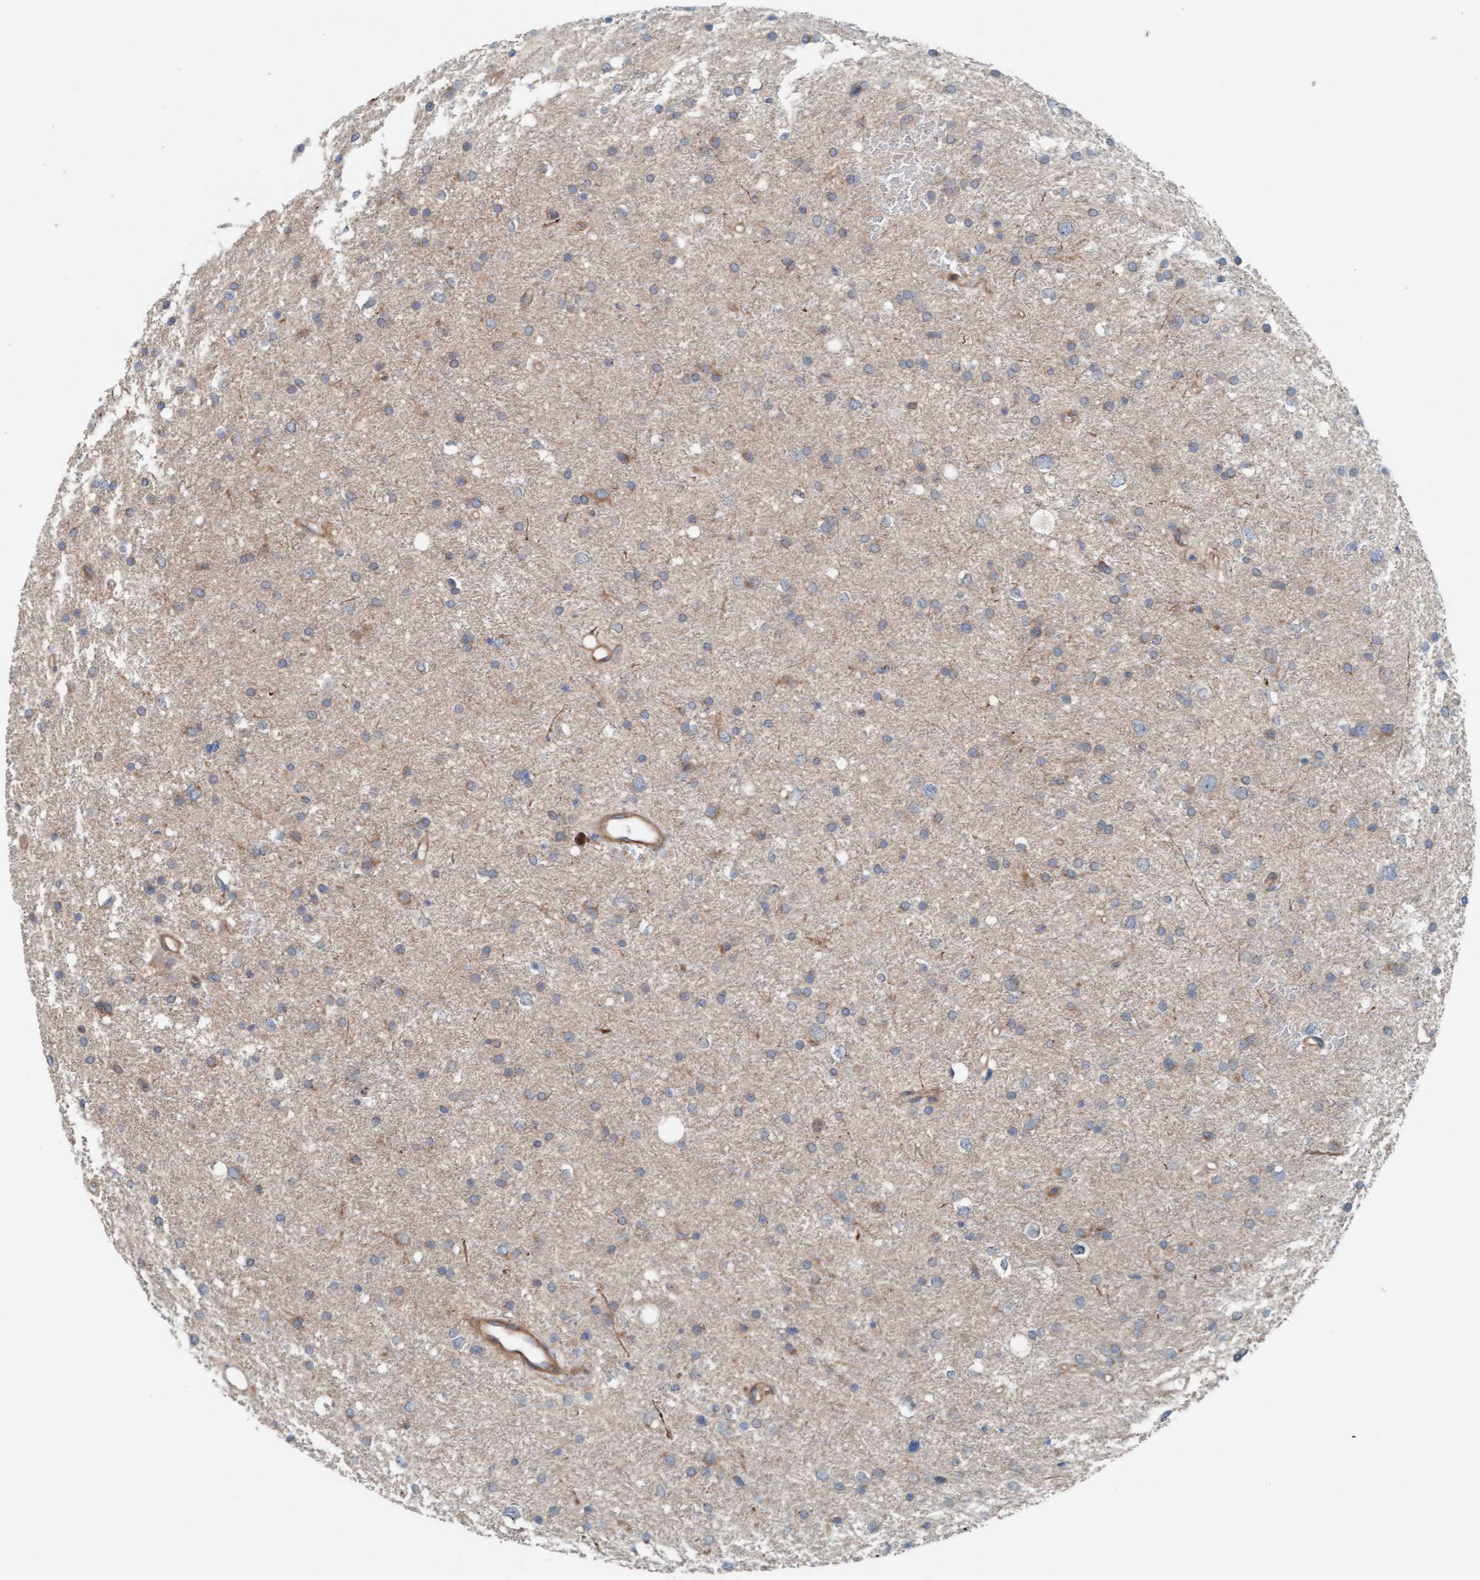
{"staining": {"intensity": "weak", "quantity": "<25%", "location": "cytoplasmic/membranous"}, "tissue": "glioma", "cell_type": "Tumor cells", "image_type": "cancer", "snomed": [{"axis": "morphology", "description": "Glioma, malignant, Low grade"}, {"axis": "topography", "description": "Brain"}], "caption": "This photomicrograph is of glioma stained with immunohistochemistry to label a protein in brown with the nuclei are counter-stained blue. There is no expression in tumor cells.", "gene": "UBAP1", "patient": {"sex": "female", "age": 37}}